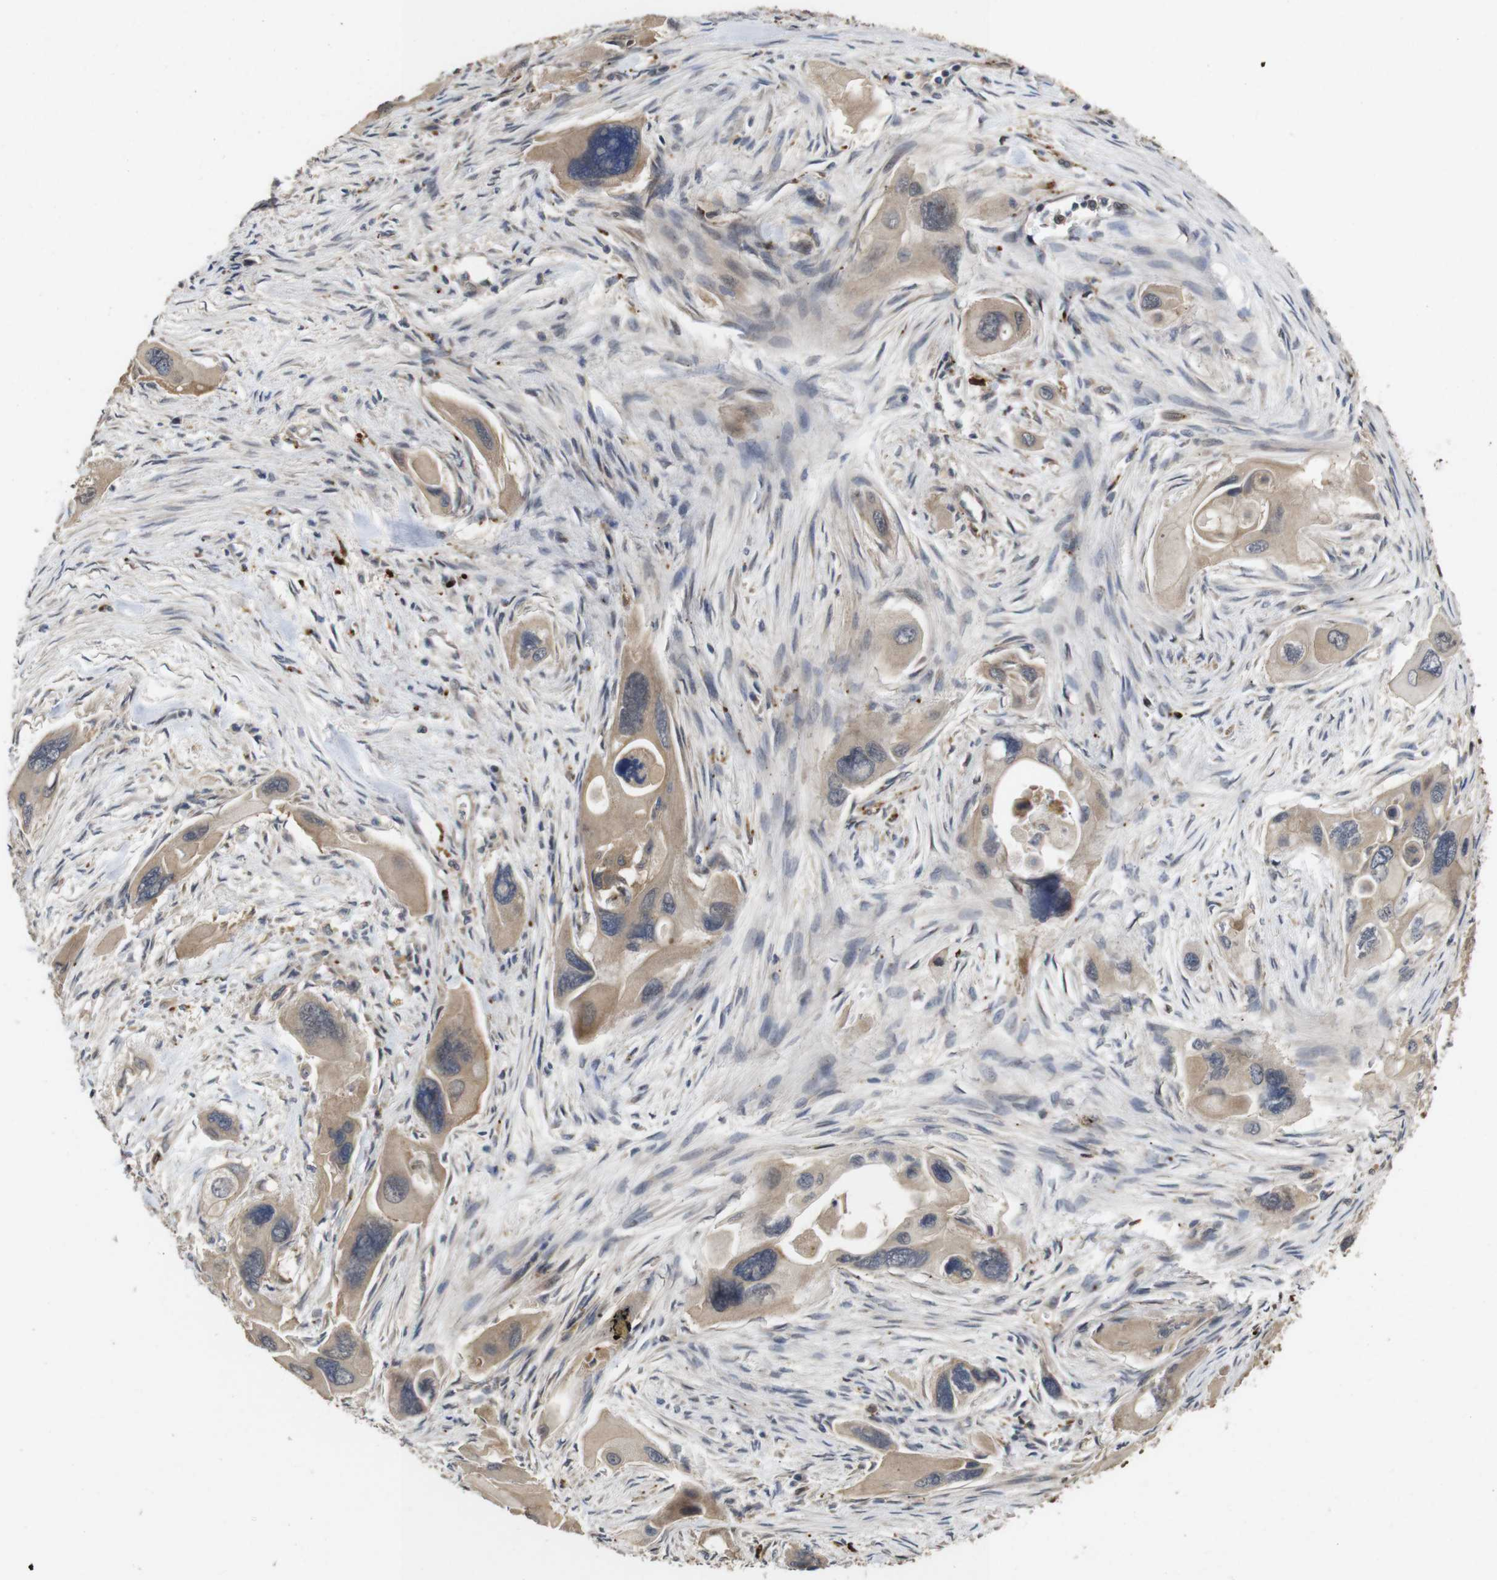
{"staining": {"intensity": "weak", "quantity": ">75%", "location": "cytoplasmic/membranous"}, "tissue": "pancreatic cancer", "cell_type": "Tumor cells", "image_type": "cancer", "snomed": [{"axis": "morphology", "description": "Adenocarcinoma, NOS"}, {"axis": "topography", "description": "Pancreas"}], "caption": "Immunohistochemistry of human pancreatic cancer (adenocarcinoma) shows low levels of weak cytoplasmic/membranous expression in about >75% of tumor cells.", "gene": "PTPN14", "patient": {"sex": "male", "age": 73}}